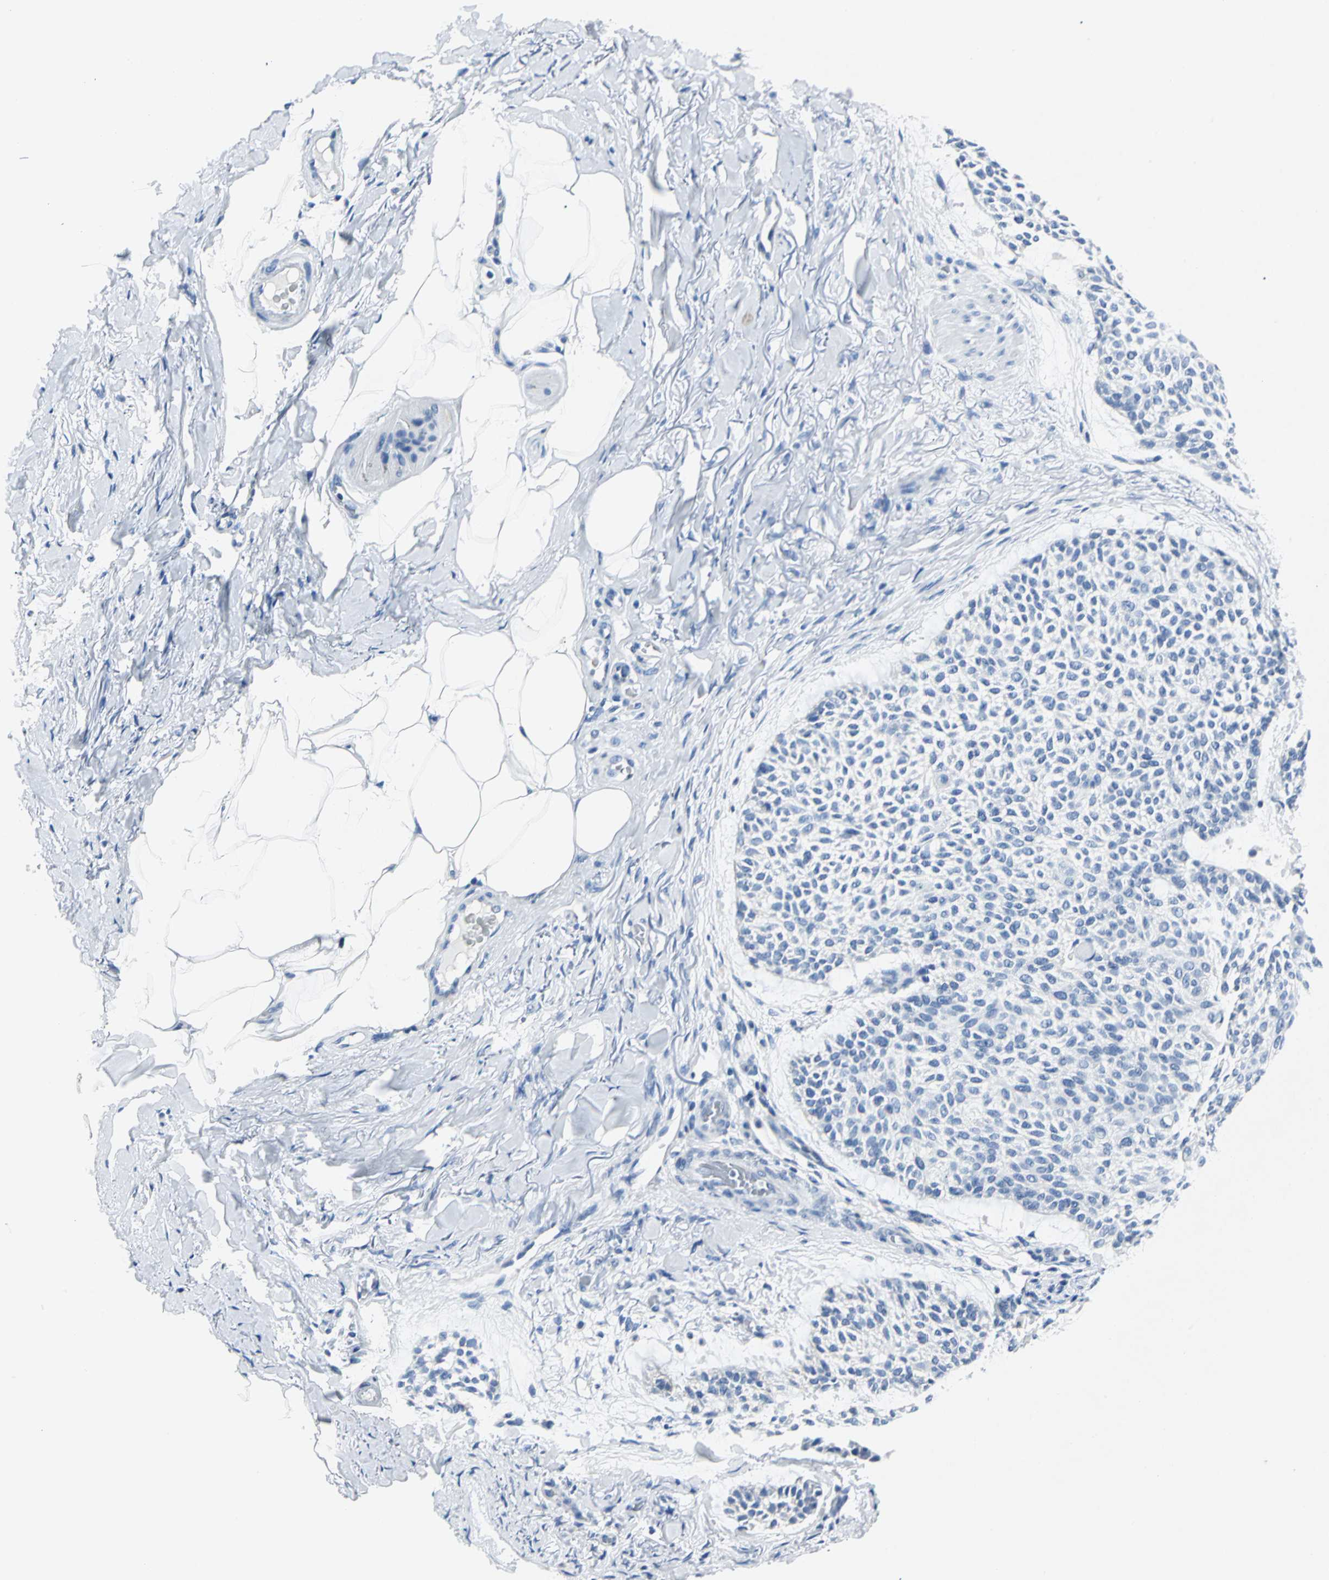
{"staining": {"intensity": "negative", "quantity": "none", "location": "none"}, "tissue": "skin cancer", "cell_type": "Tumor cells", "image_type": "cancer", "snomed": [{"axis": "morphology", "description": "Normal tissue, NOS"}, {"axis": "morphology", "description": "Basal cell carcinoma"}, {"axis": "topography", "description": "Skin"}], "caption": "Immunohistochemical staining of skin basal cell carcinoma displays no significant staining in tumor cells.", "gene": "RIPOR1", "patient": {"sex": "female", "age": 70}}